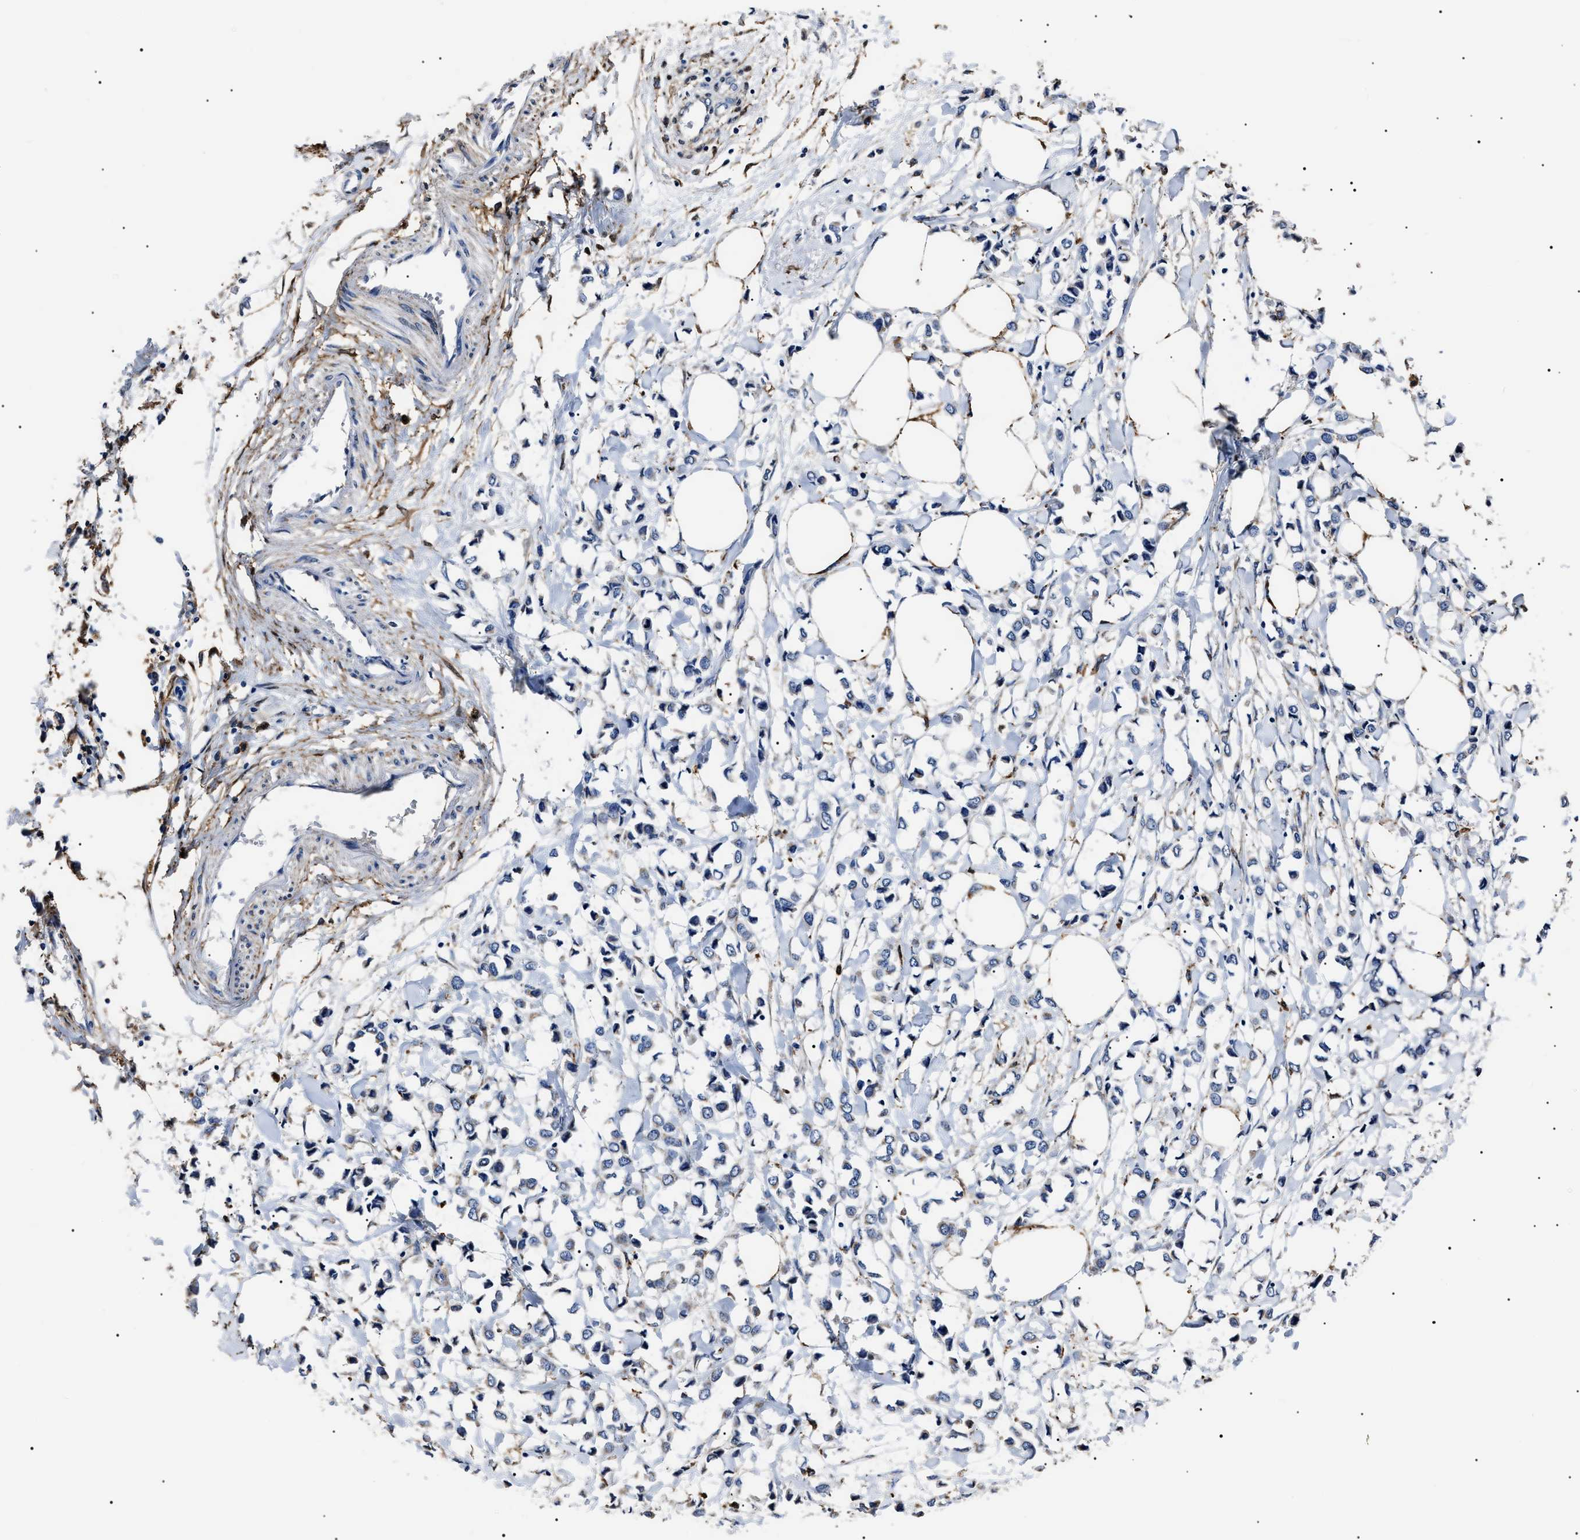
{"staining": {"intensity": "negative", "quantity": "none", "location": "none"}, "tissue": "breast cancer", "cell_type": "Tumor cells", "image_type": "cancer", "snomed": [{"axis": "morphology", "description": "Lobular carcinoma"}, {"axis": "topography", "description": "Breast"}], "caption": "There is no significant positivity in tumor cells of lobular carcinoma (breast).", "gene": "ALDH1A1", "patient": {"sex": "female", "age": 51}}